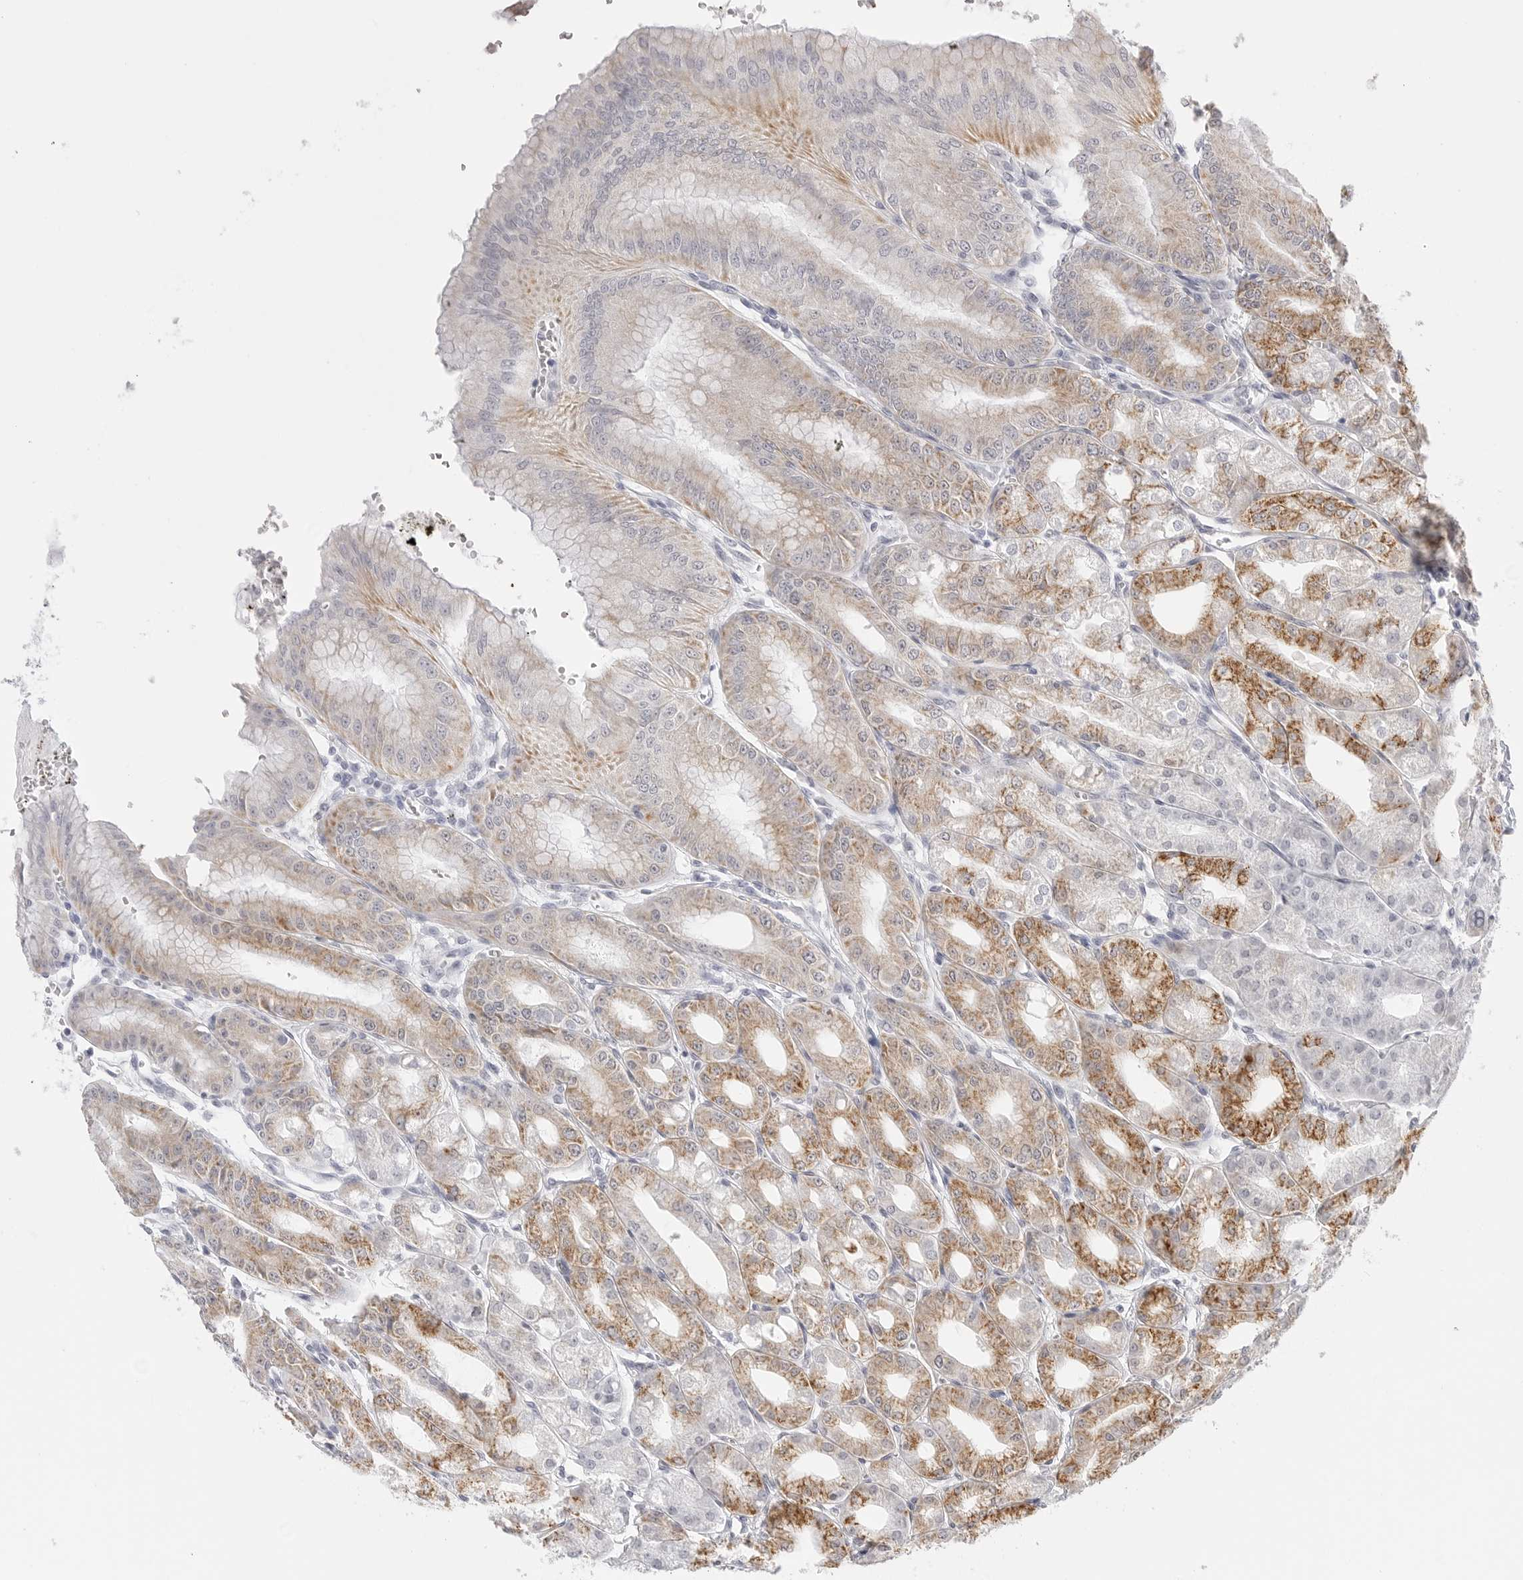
{"staining": {"intensity": "strong", "quantity": "25%-75%", "location": "cytoplasmic/membranous"}, "tissue": "stomach", "cell_type": "Glandular cells", "image_type": "normal", "snomed": [{"axis": "morphology", "description": "Normal tissue, NOS"}, {"axis": "topography", "description": "Stomach, lower"}], "caption": "Immunohistochemical staining of normal human stomach demonstrates strong cytoplasmic/membranous protein positivity in approximately 25%-75% of glandular cells.", "gene": "HMGCS2", "patient": {"sex": "male", "age": 71}}